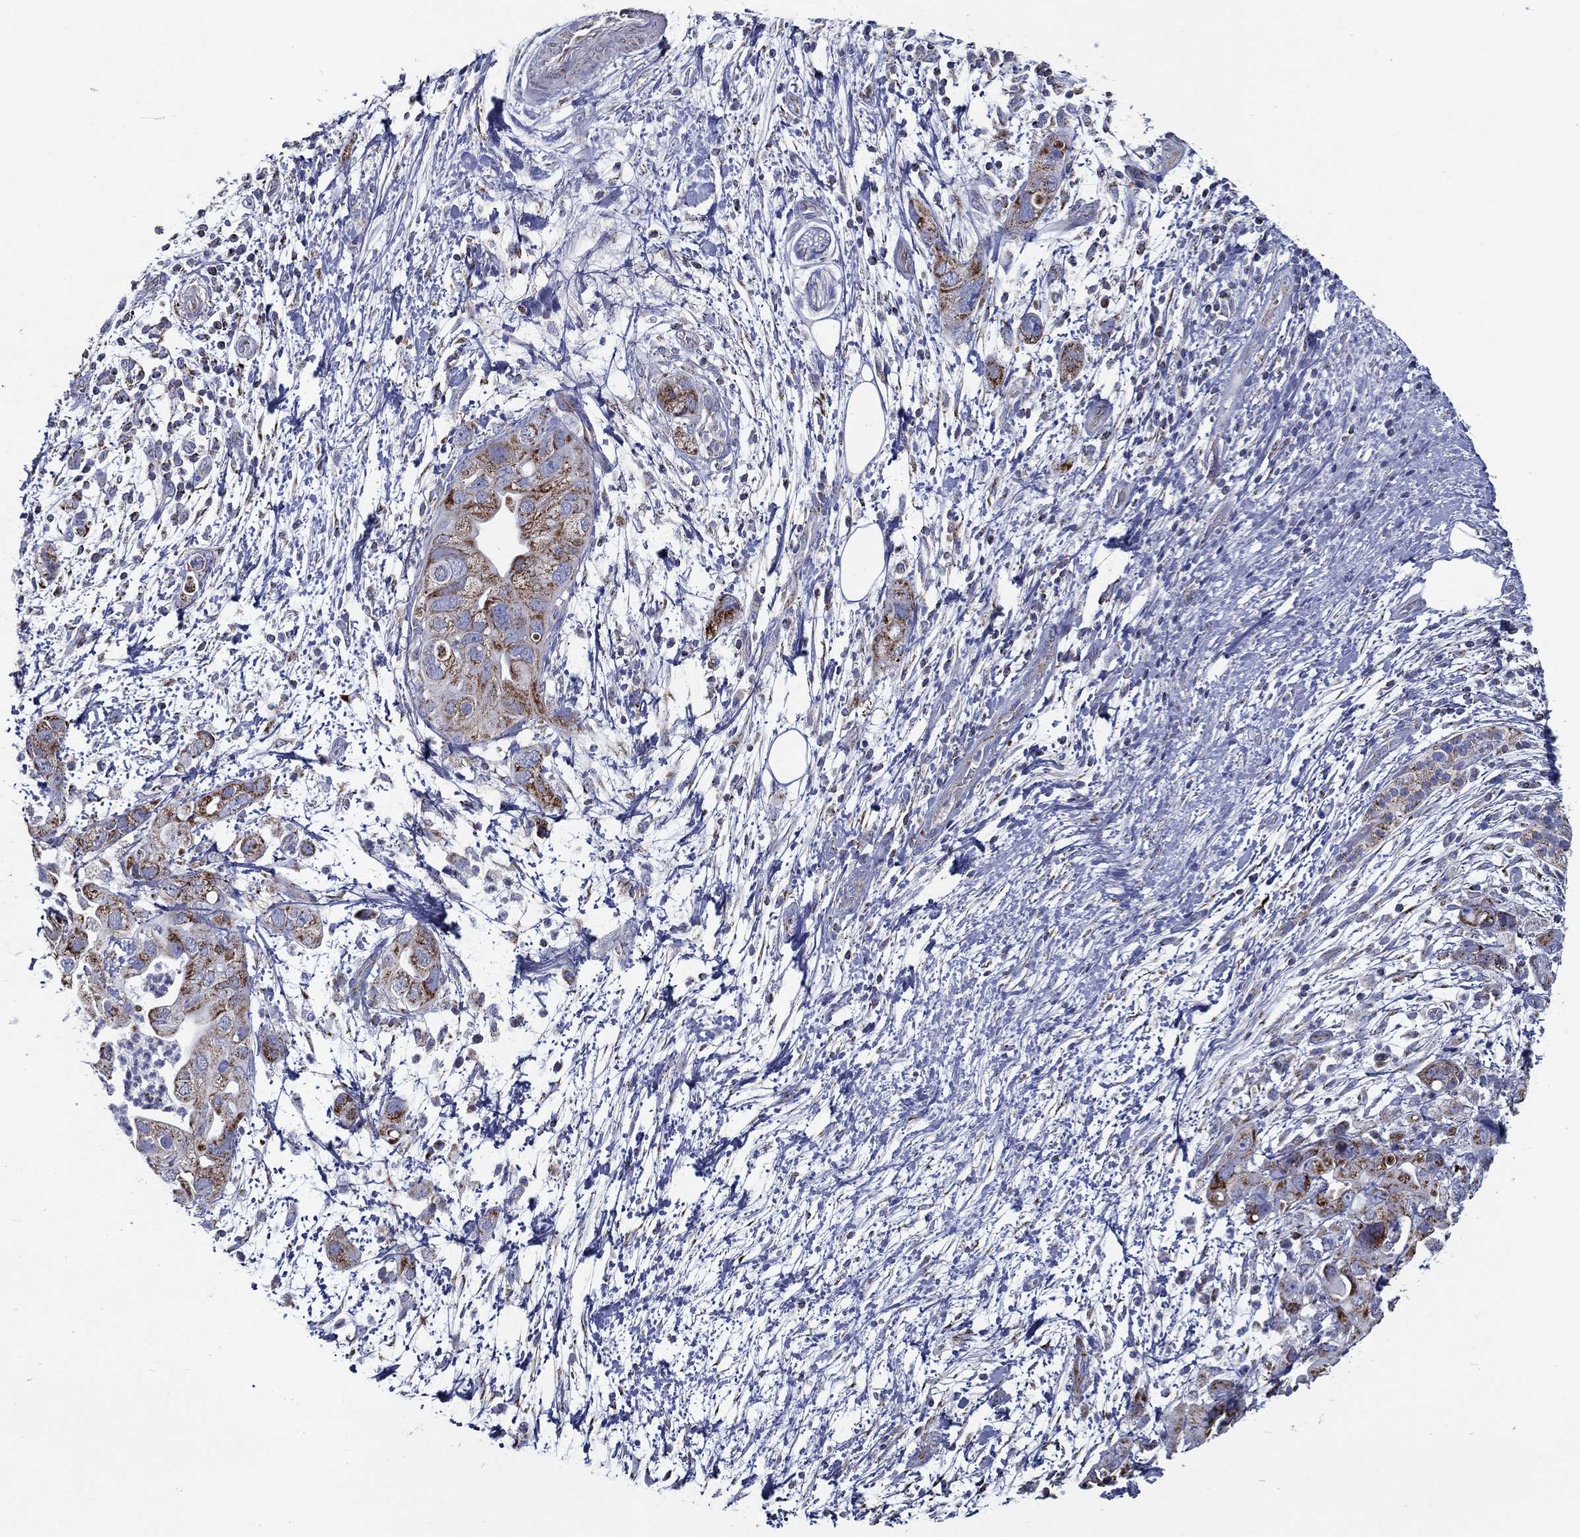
{"staining": {"intensity": "moderate", "quantity": "25%-75%", "location": "cytoplasmic/membranous"}, "tissue": "pancreatic cancer", "cell_type": "Tumor cells", "image_type": "cancer", "snomed": [{"axis": "morphology", "description": "Adenocarcinoma, NOS"}, {"axis": "topography", "description": "Pancreas"}], "caption": "The image demonstrates immunohistochemical staining of pancreatic cancer (adenocarcinoma). There is moderate cytoplasmic/membranous positivity is appreciated in approximately 25%-75% of tumor cells. (IHC, brightfield microscopy, high magnification).", "gene": "SFXN1", "patient": {"sex": "female", "age": 72}}